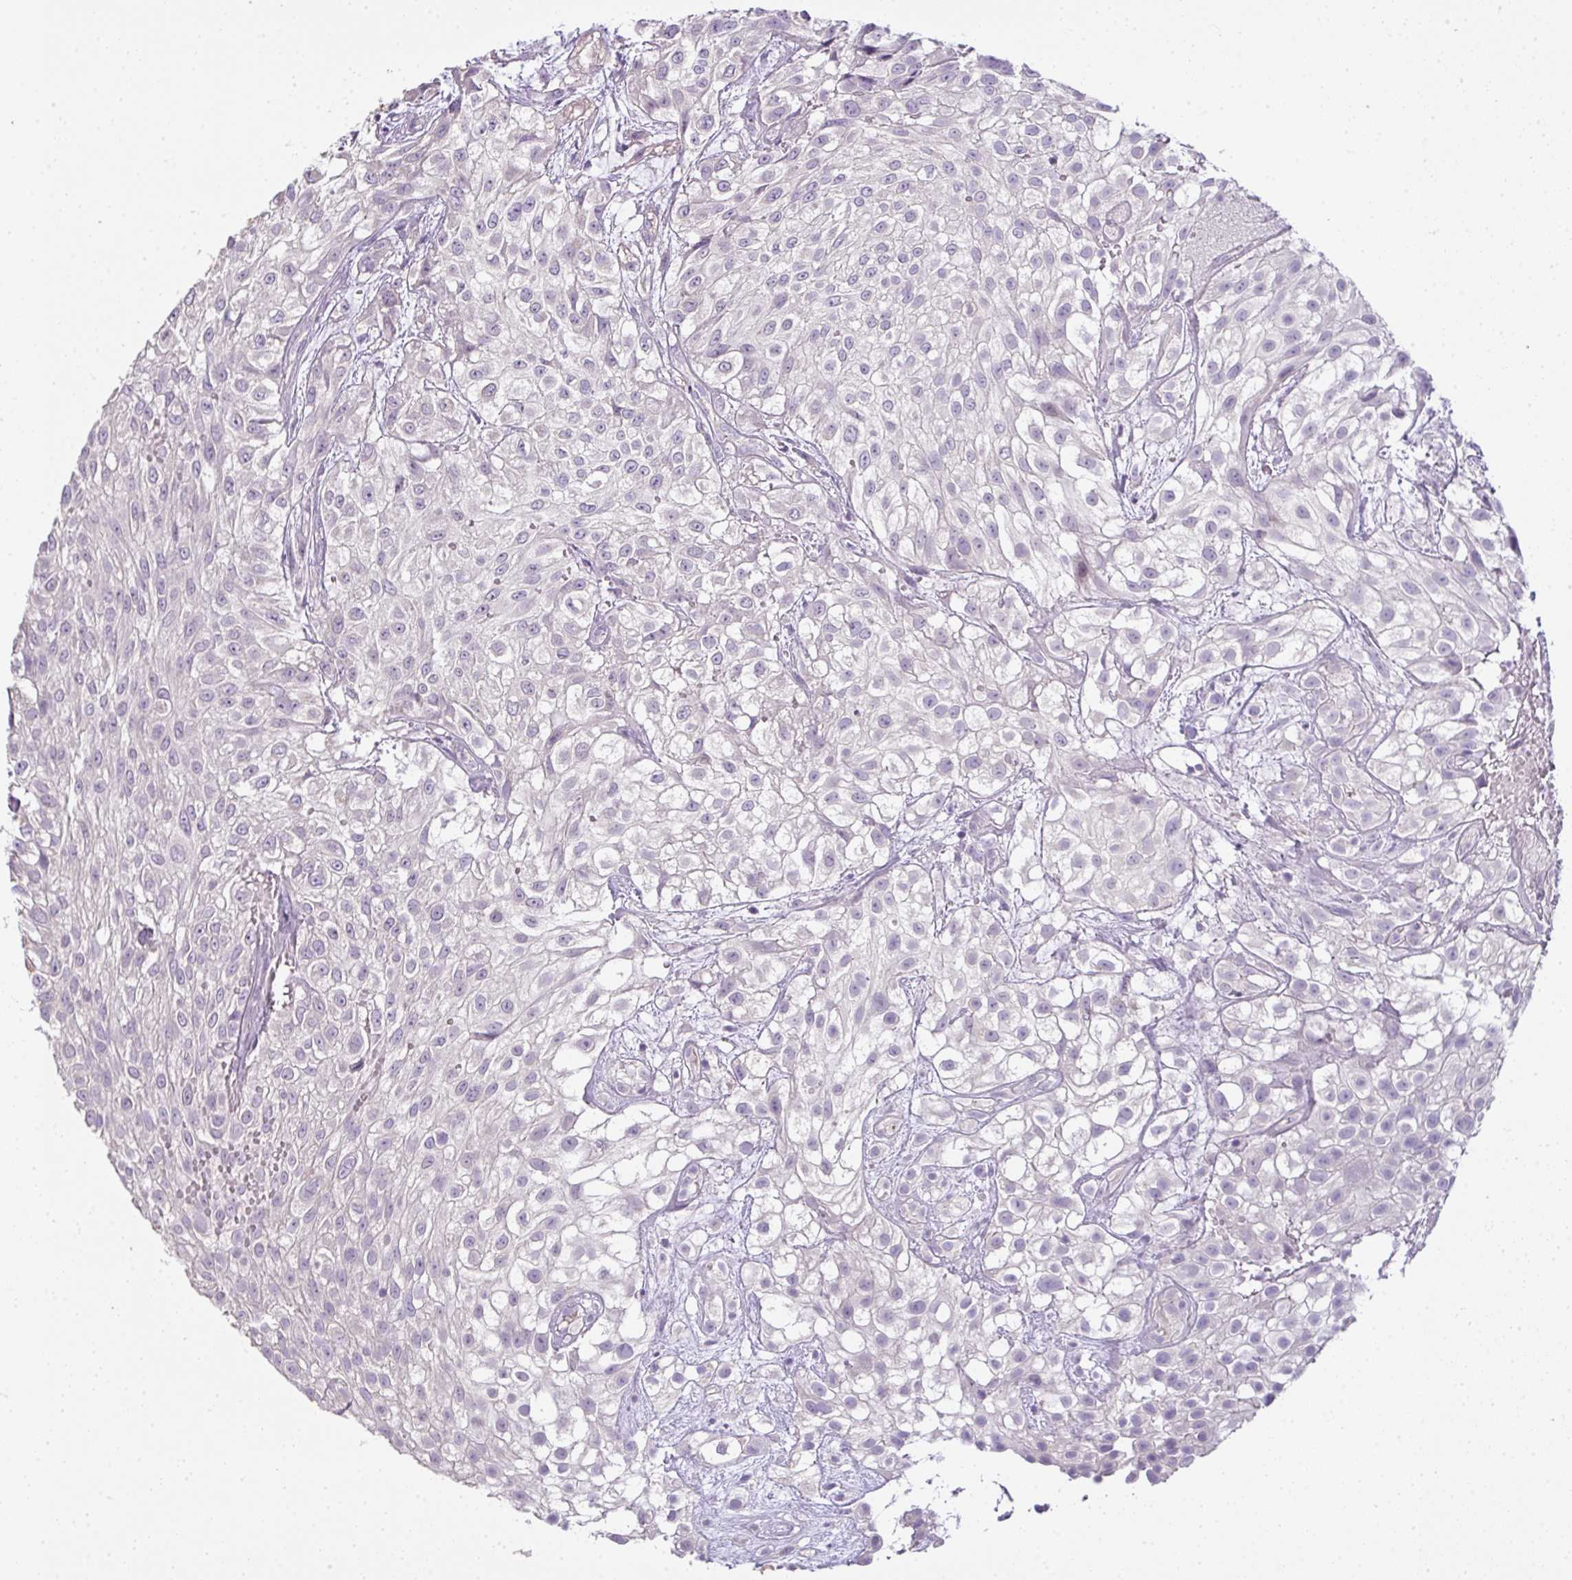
{"staining": {"intensity": "negative", "quantity": "none", "location": "none"}, "tissue": "urothelial cancer", "cell_type": "Tumor cells", "image_type": "cancer", "snomed": [{"axis": "morphology", "description": "Urothelial carcinoma, High grade"}, {"axis": "topography", "description": "Urinary bladder"}], "caption": "A high-resolution histopathology image shows IHC staining of urothelial carcinoma (high-grade), which demonstrates no significant positivity in tumor cells.", "gene": "CMPK1", "patient": {"sex": "male", "age": 56}}